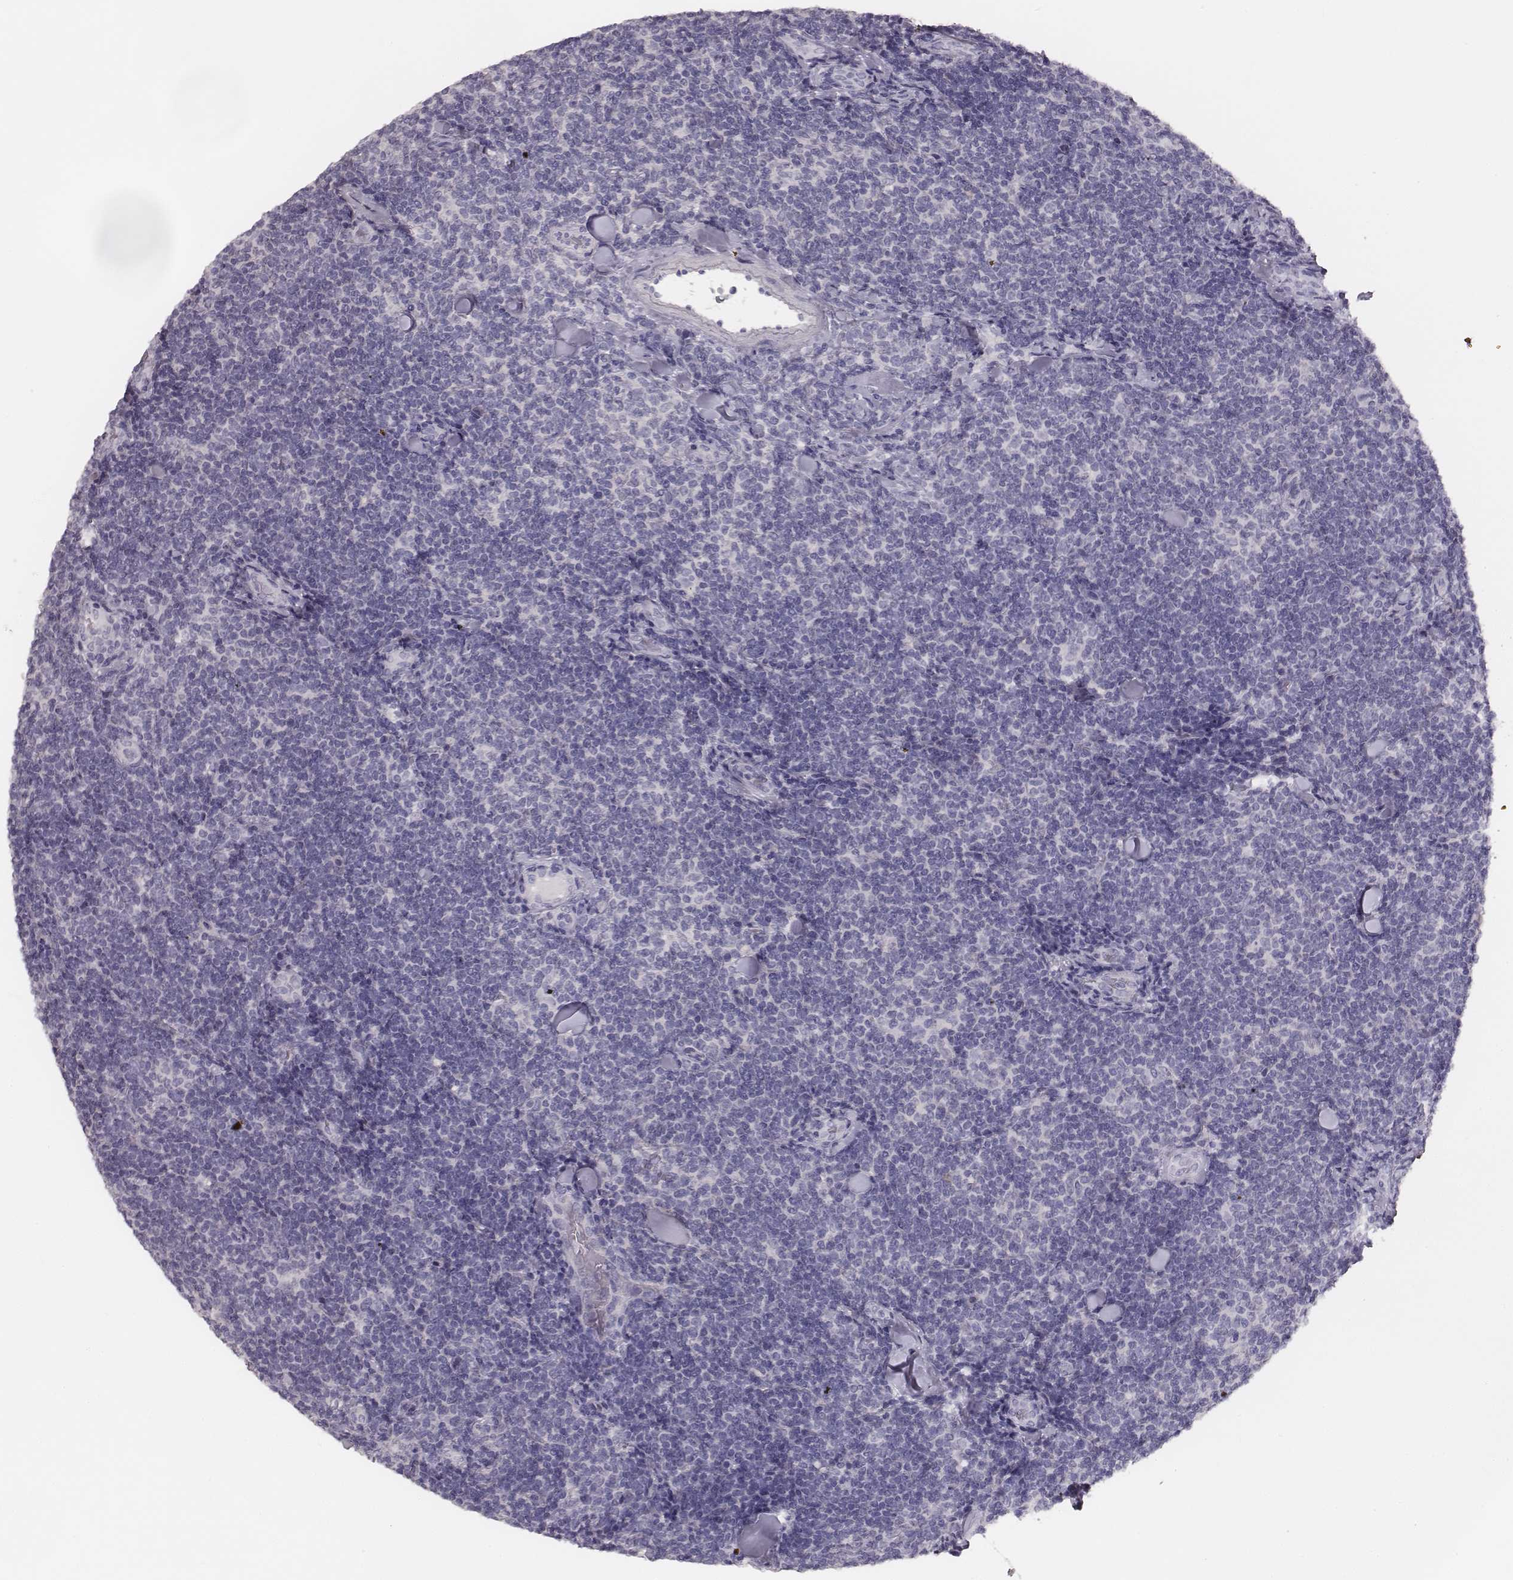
{"staining": {"intensity": "negative", "quantity": "none", "location": "none"}, "tissue": "lymphoma", "cell_type": "Tumor cells", "image_type": "cancer", "snomed": [{"axis": "morphology", "description": "Malignant lymphoma, non-Hodgkin's type, Low grade"}, {"axis": "topography", "description": "Lymph node"}], "caption": "IHC photomicrograph of neoplastic tissue: low-grade malignant lymphoma, non-Hodgkin's type stained with DAB shows no significant protein positivity in tumor cells.", "gene": "MYH6", "patient": {"sex": "female", "age": 56}}